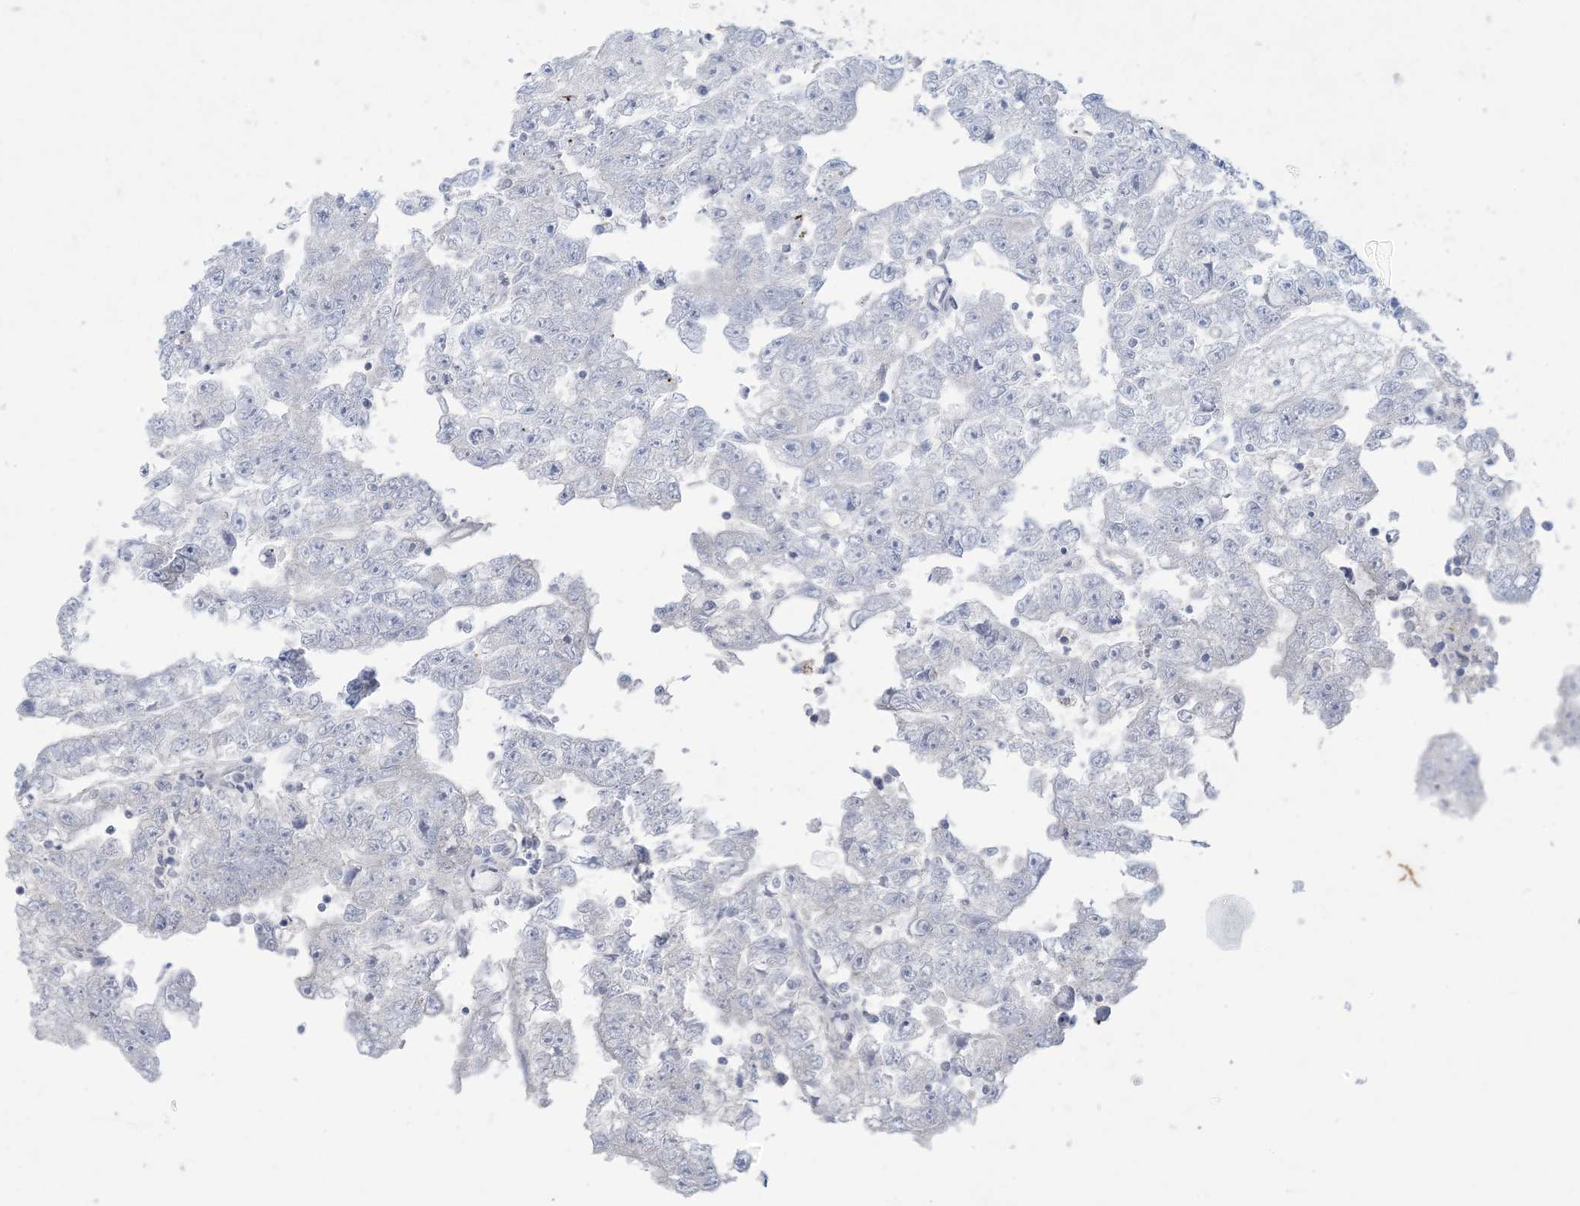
{"staining": {"intensity": "negative", "quantity": "none", "location": "none"}, "tissue": "testis cancer", "cell_type": "Tumor cells", "image_type": "cancer", "snomed": [{"axis": "morphology", "description": "Carcinoma, Embryonal, NOS"}, {"axis": "topography", "description": "Testis"}], "caption": "The IHC image has no significant positivity in tumor cells of testis cancer (embryonal carcinoma) tissue.", "gene": "KIF3A", "patient": {"sex": "male", "age": 25}}